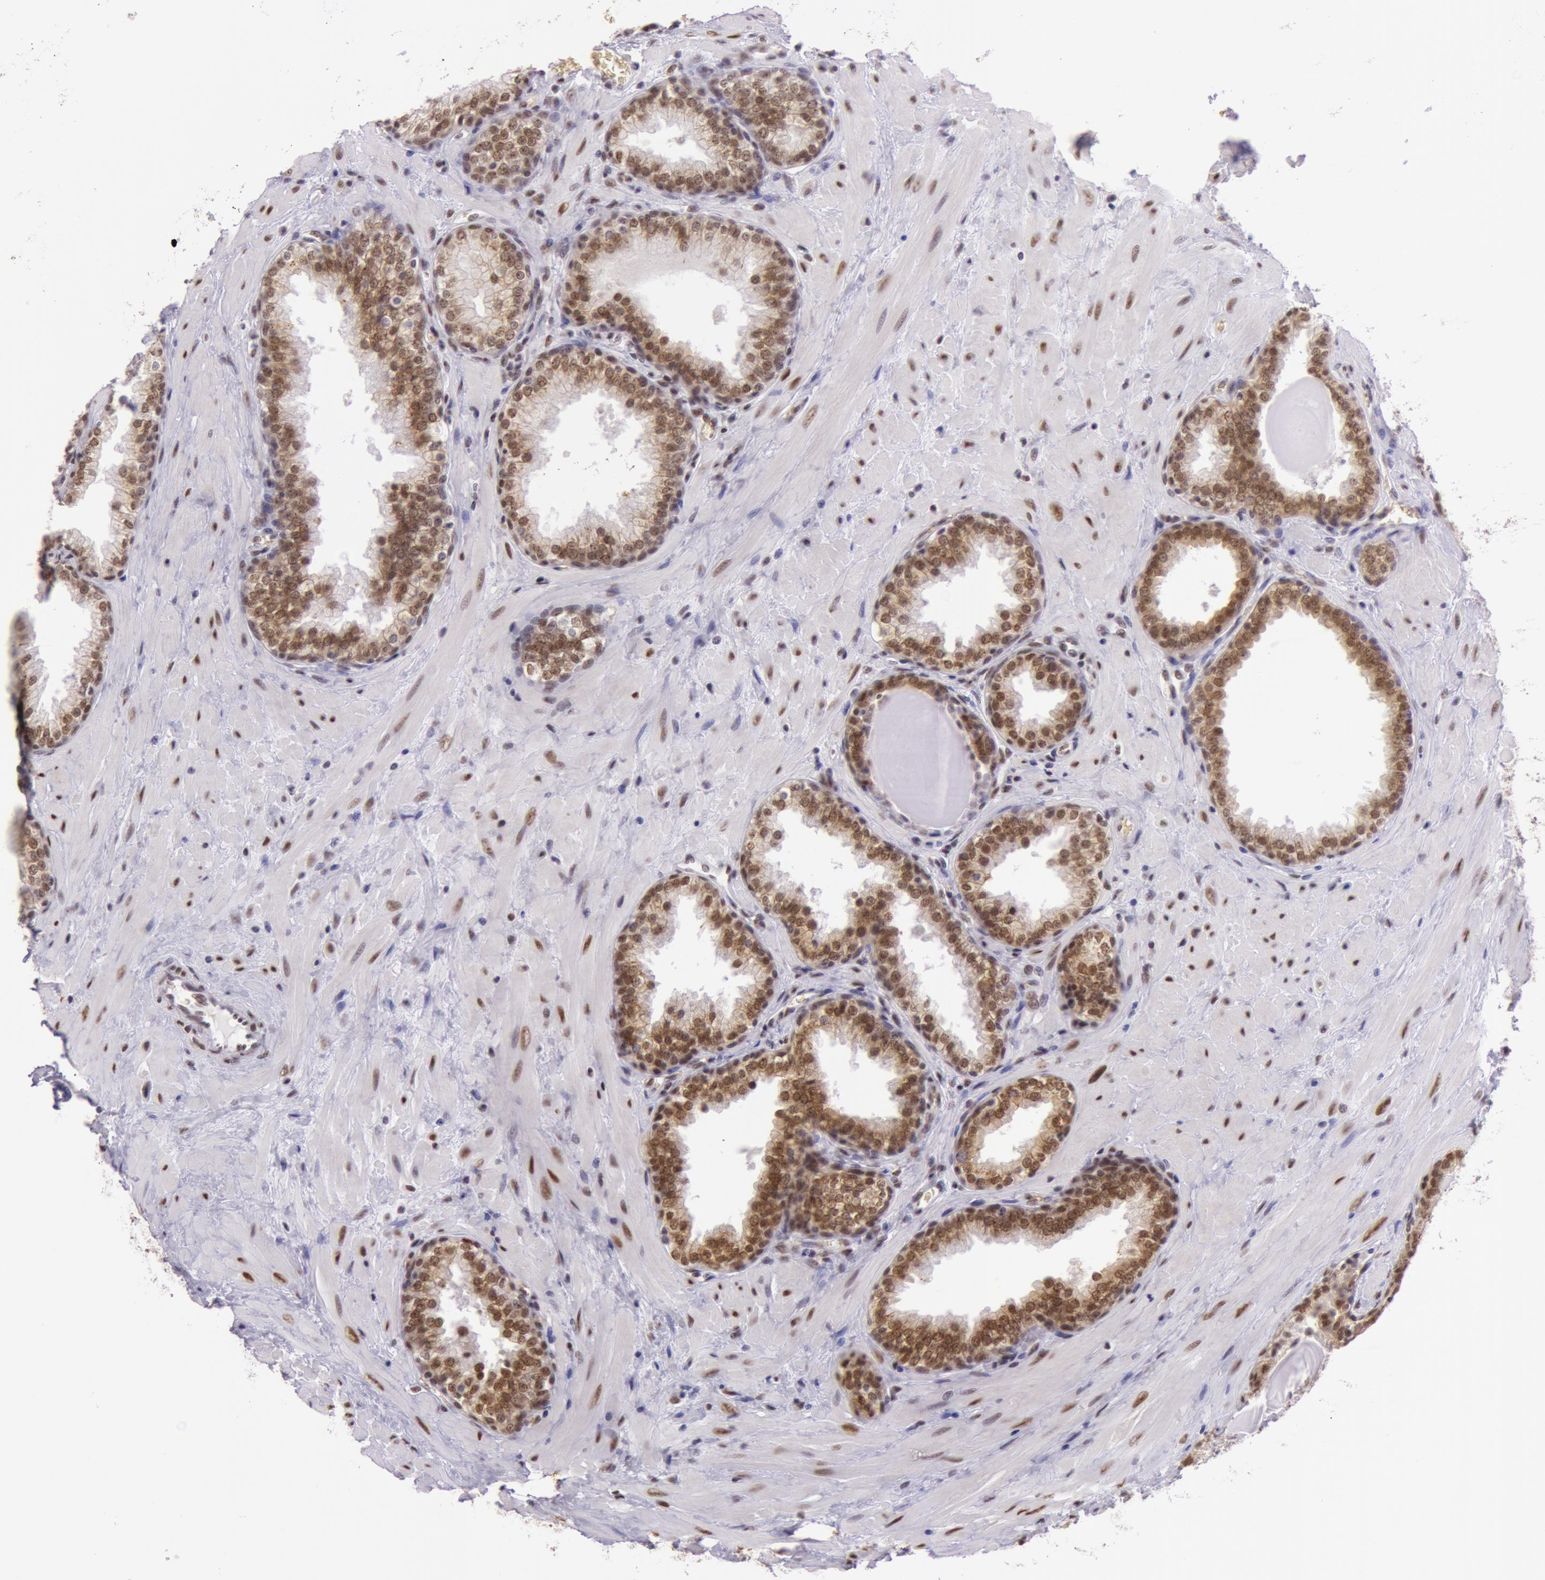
{"staining": {"intensity": "moderate", "quantity": ">75%", "location": "cytoplasmic/membranous,nuclear"}, "tissue": "prostate", "cell_type": "Glandular cells", "image_type": "normal", "snomed": [{"axis": "morphology", "description": "Normal tissue, NOS"}, {"axis": "topography", "description": "Prostate"}], "caption": "The micrograph shows immunohistochemical staining of unremarkable prostate. There is moderate cytoplasmic/membranous,nuclear staining is identified in about >75% of glandular cells.", "gene": "NBN", "patient": {"sex": "male", "age": 51}}